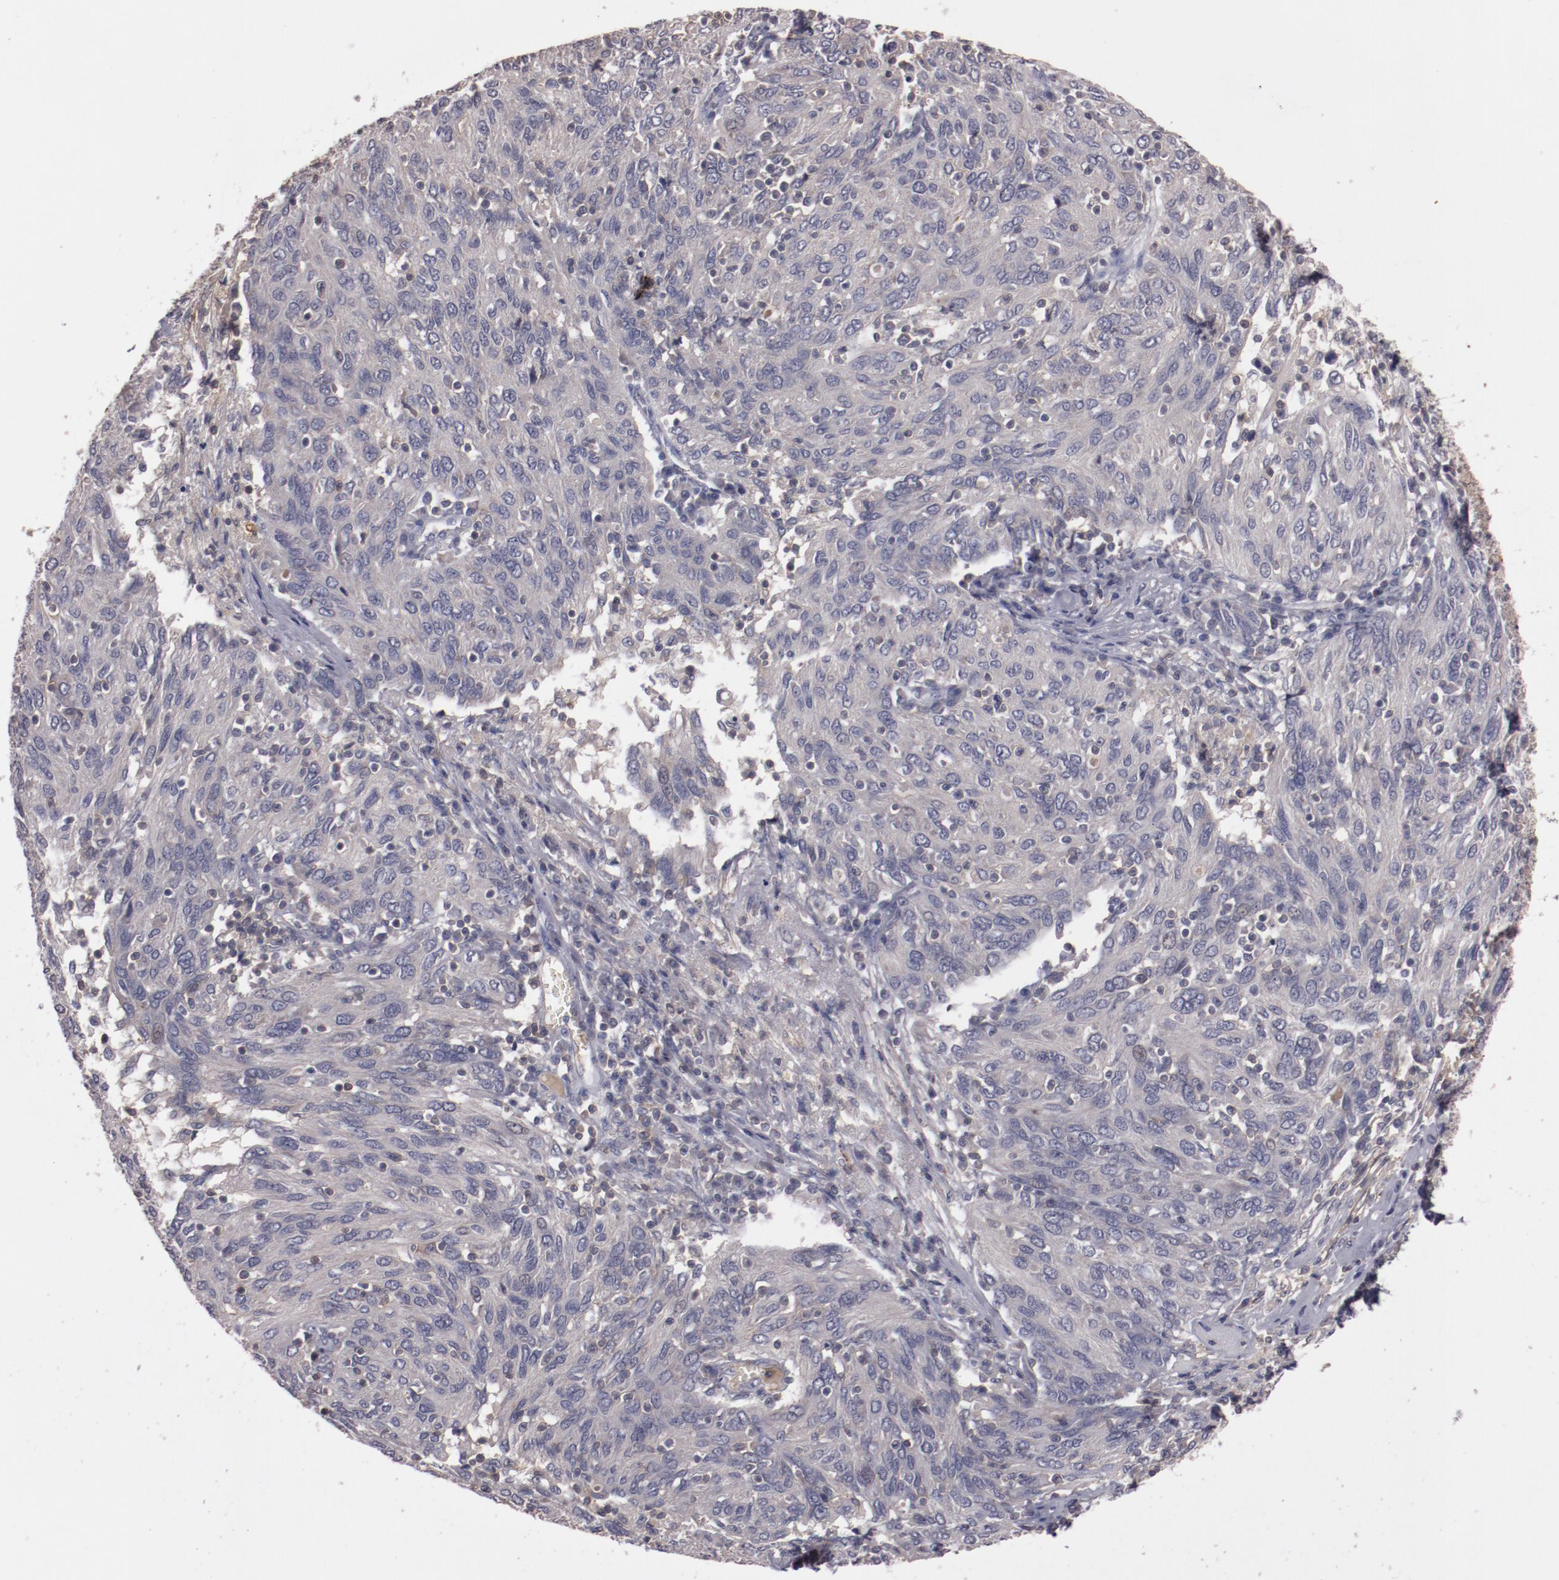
{"staining": {"intensity": "negative", "quantity": "none", "location": "none"}, "tissue": "ovarian cancer", "cell_type": "Tumor cells", "image_type": "cancer", "snomed": [{"axis": "morphology", "description": "Carcinoma, endometroid"}, {"axis": "topography", "description": "Ovary"}], "caption": "This photomicrograph is of ovarian cancer (endometroid carcinoma) stained with IHC to label a protein in brown with the nuclei are counter-stained blue. There is no positivity in tumor cells. (Immunohistochemistry (ihc), brightfield microscopy, high magnification).", "gene": "MBL2", "patient": {"sex": "female", "age": 50}}